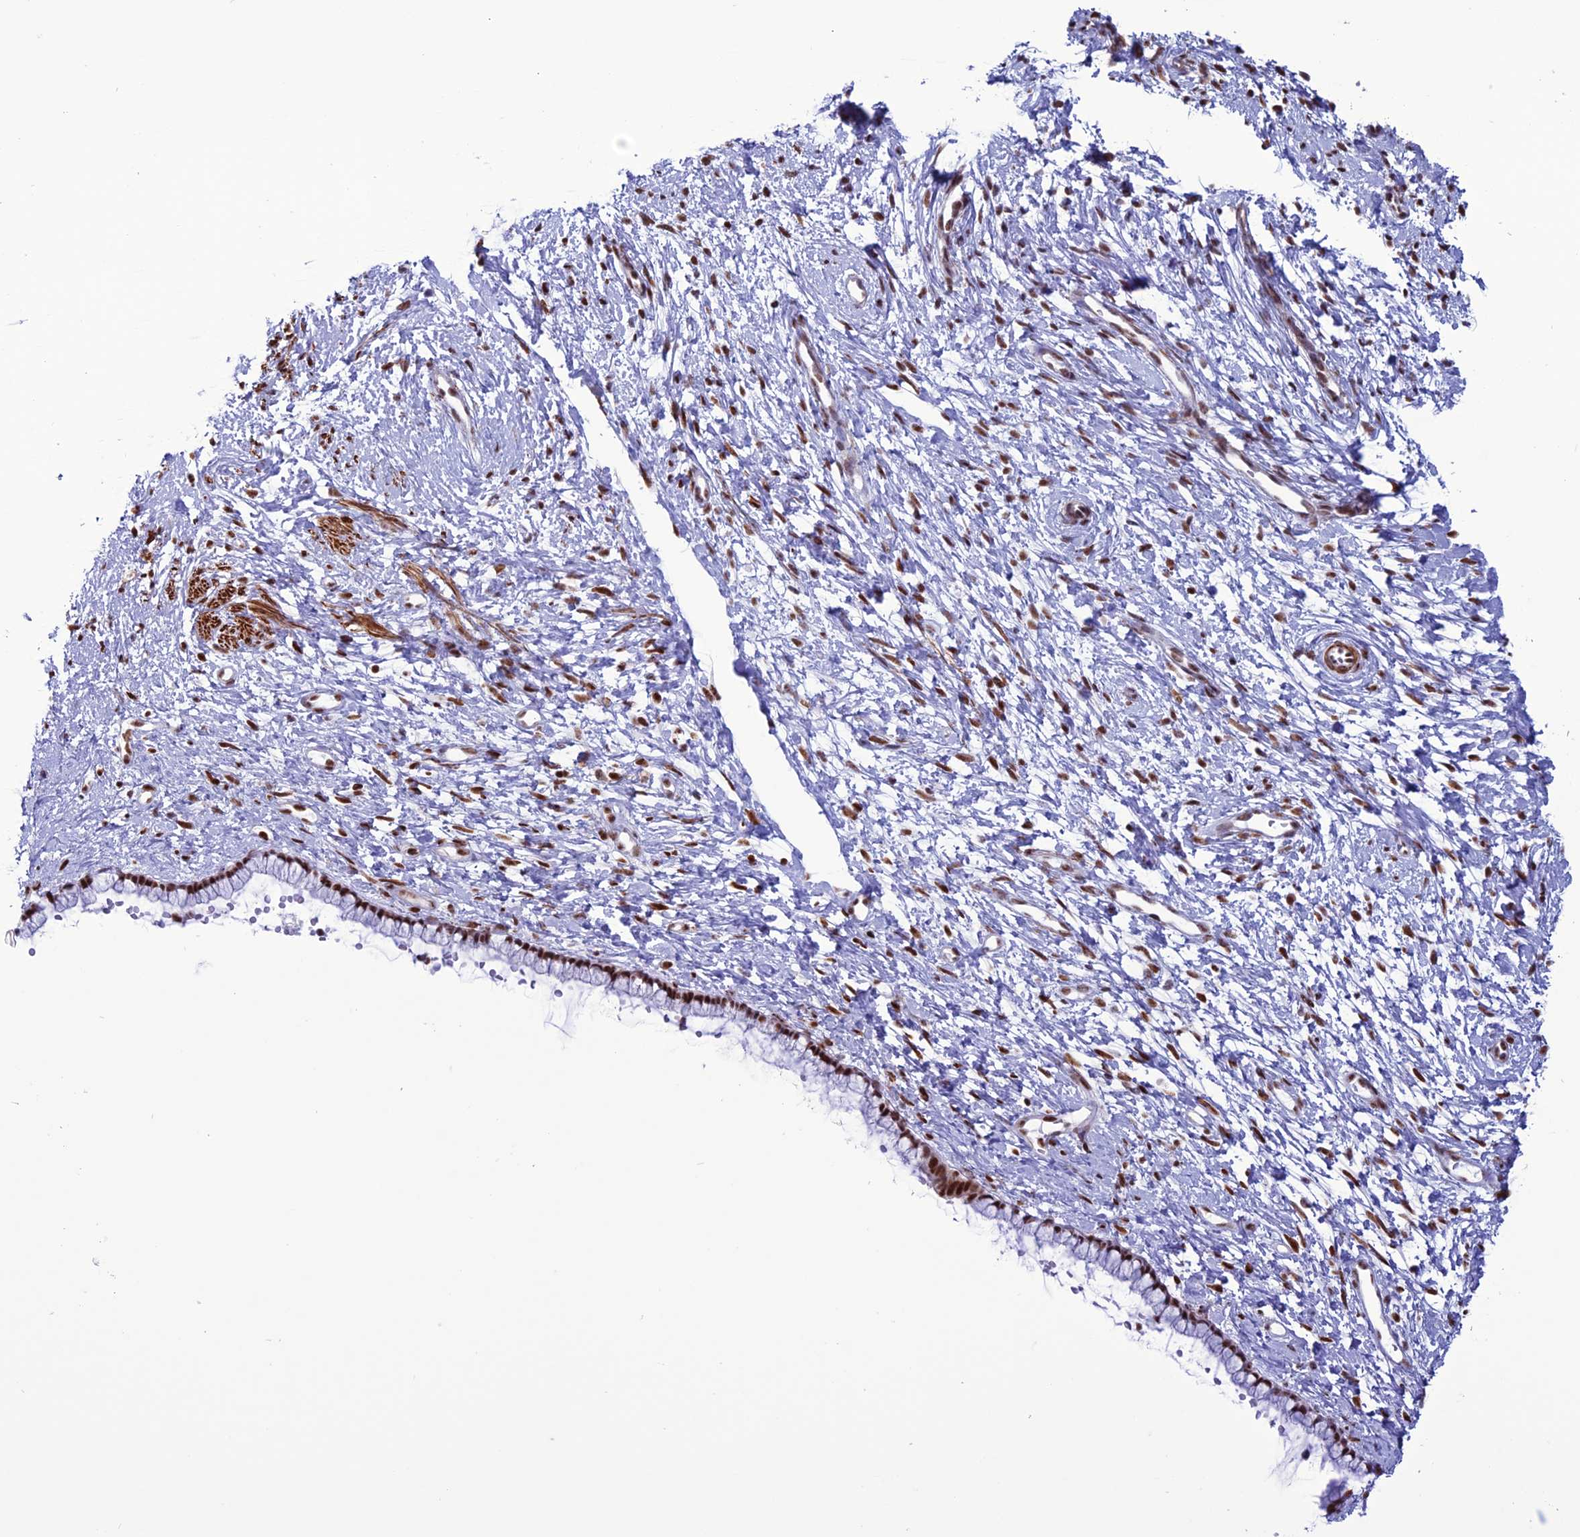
{"staining": {"intensity": "moderate", "quantity": ">75%", "location": "nuclear"}, "tissue": "cervix", "cell_type": "Glandular cells", "image_type": "normal", "snomed": [{"axis": "morphology", "description": "Normal tissue, NOS"}, {"axis": "topography", "description": "Cervix"}], "caption": "Protein staining exhibits moderate nuclear staining in approximately >75% of glandular cells in unremarkable cervix.", "gene": "U2AF1", "patient": {"sex": "female", "age": 57}}